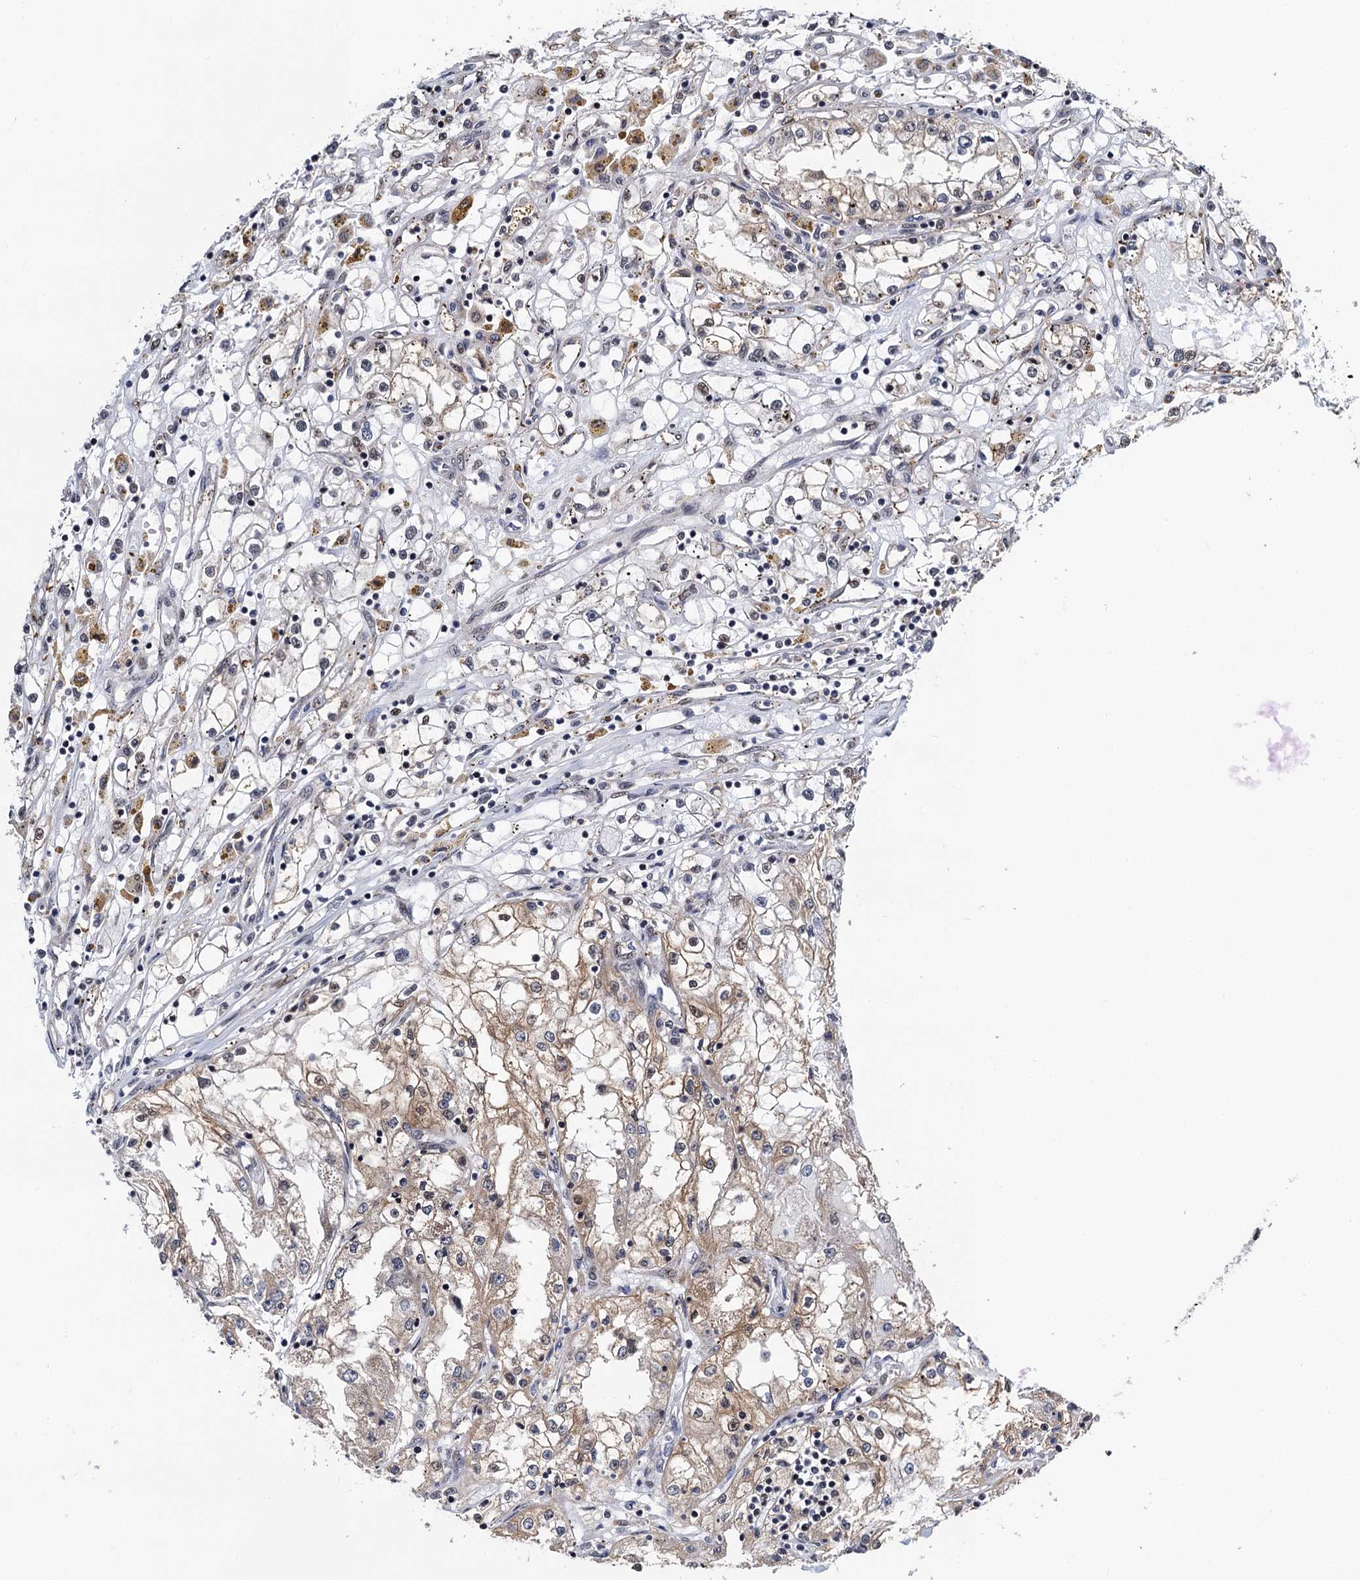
{"staining": {"intensity": "weak", "quantity": "25%-75%", "location": "cytoplasmic/membranous,nuclear"}, "tissue": "renal cancer", "cell_type": "Tumor cells", "image_type": "cancer", "snomed": [{"axis": "morphology", "description": "Adenocarcinoma, NOS"}, {"axis": "topography", "description": "Kidney"}], "caption": "Approximately 25%-75% of tumor cells in renal adenocarcinoma demonstrate weak cytoplasmic/membranous and nuclear protein expression as visualized by brown immunohistochemical staining.", "gene": "FAM222A", "patient": {"sex": "male", "age": 56}}